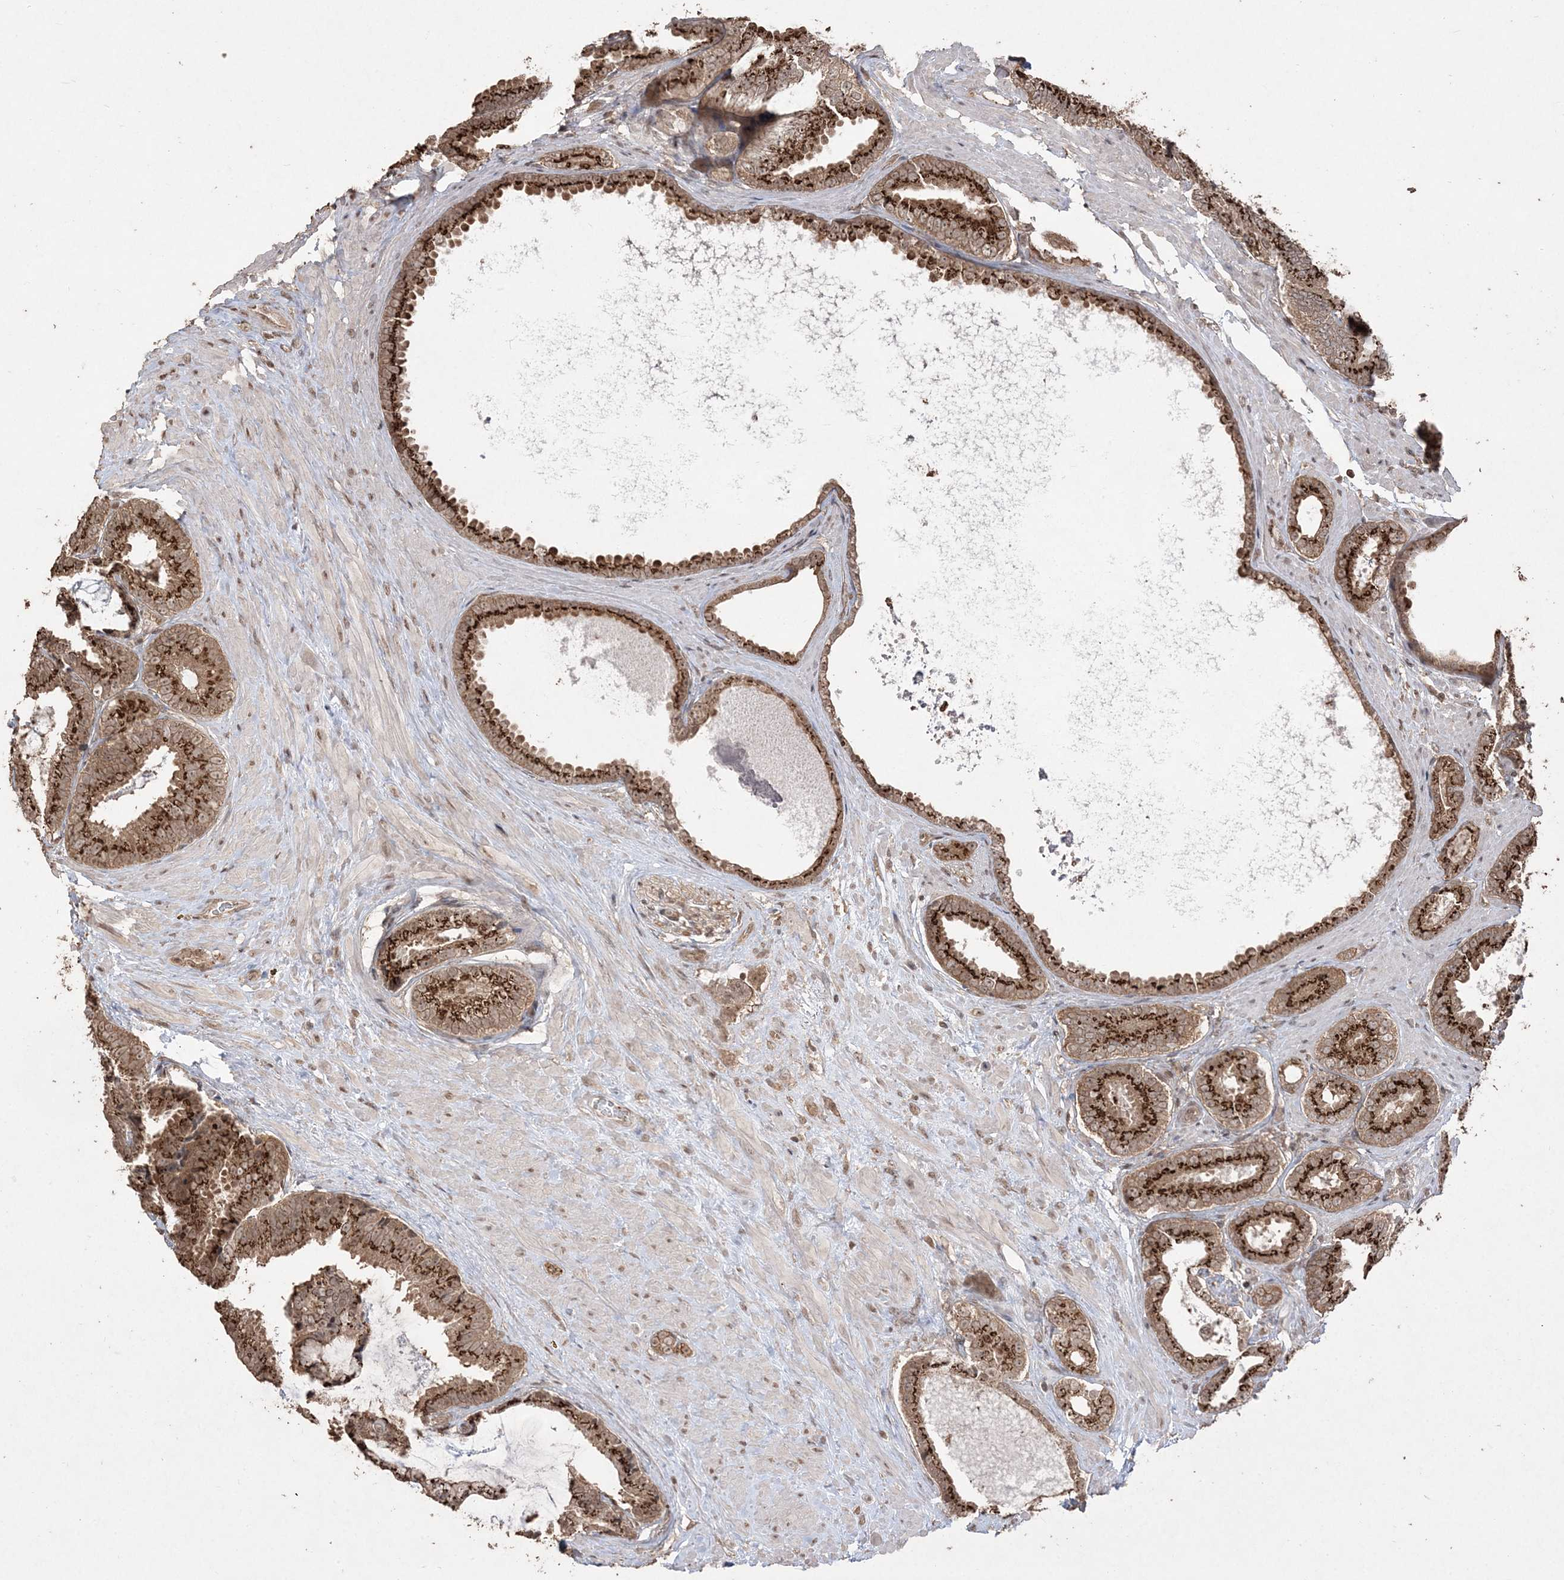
{"staining": {"intensity": "strong", "quantity": ">75%", "location": "cytoplasmic/membranous"}, "tissue": "prostate cancer", "cell_type": "Tumor cells", "image_type": "cancer", "snomed": [{"axis": "morphology", "description": "Adenocarcinoma, Low grade"}, {"axis": "topography", "description": "Prostate"}], "caption": "Prostate adenocarcinoma (low-grade) stained for a protein shows strong cytoplasmic/membranous positivity in tumor cells. (DAB = brown stain, brightfield microscopy at high magnification).", "gene": "EHHADH", "patient": {"sex": "male", "age": 71}}